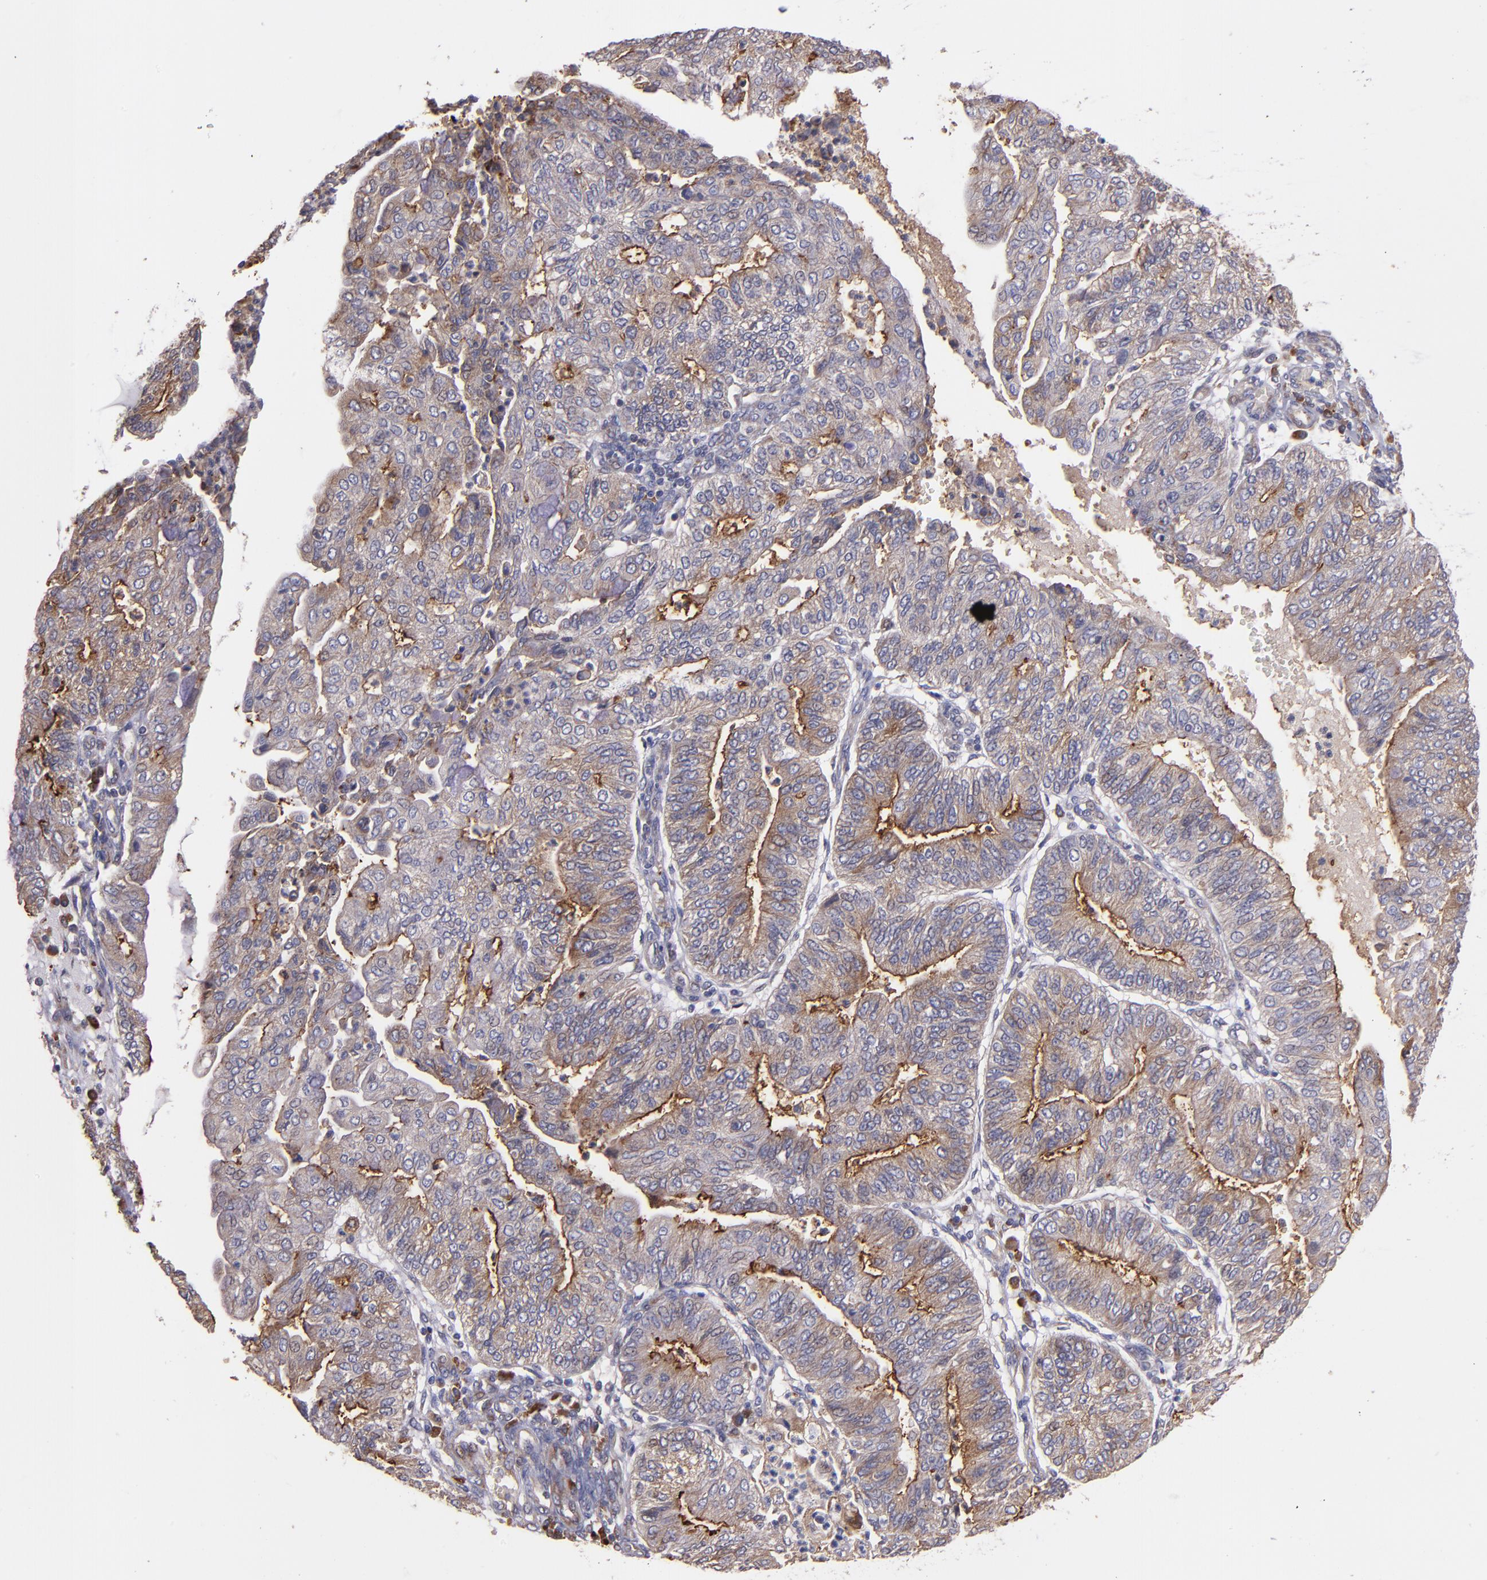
{"staining": {"intensity": "moderate", "quantity": ">75%", "location": "cytoplasmic/membranous"}, "tissue": "endometrial cancer", "cell_type": "Tumor cells", "image_type": "cancer", "snomed": [{"axis": "morphology", "description": "Adenocarcinoma, NOS"}, {"axis": "topography", "description": "Endometrium"}], "caption": "Human endometrial cancer stained with a protein marker exhibits moderate staining in tumor cells.", "gene": "IFIH1", "patient": {"sex": "female", "age": 59}}